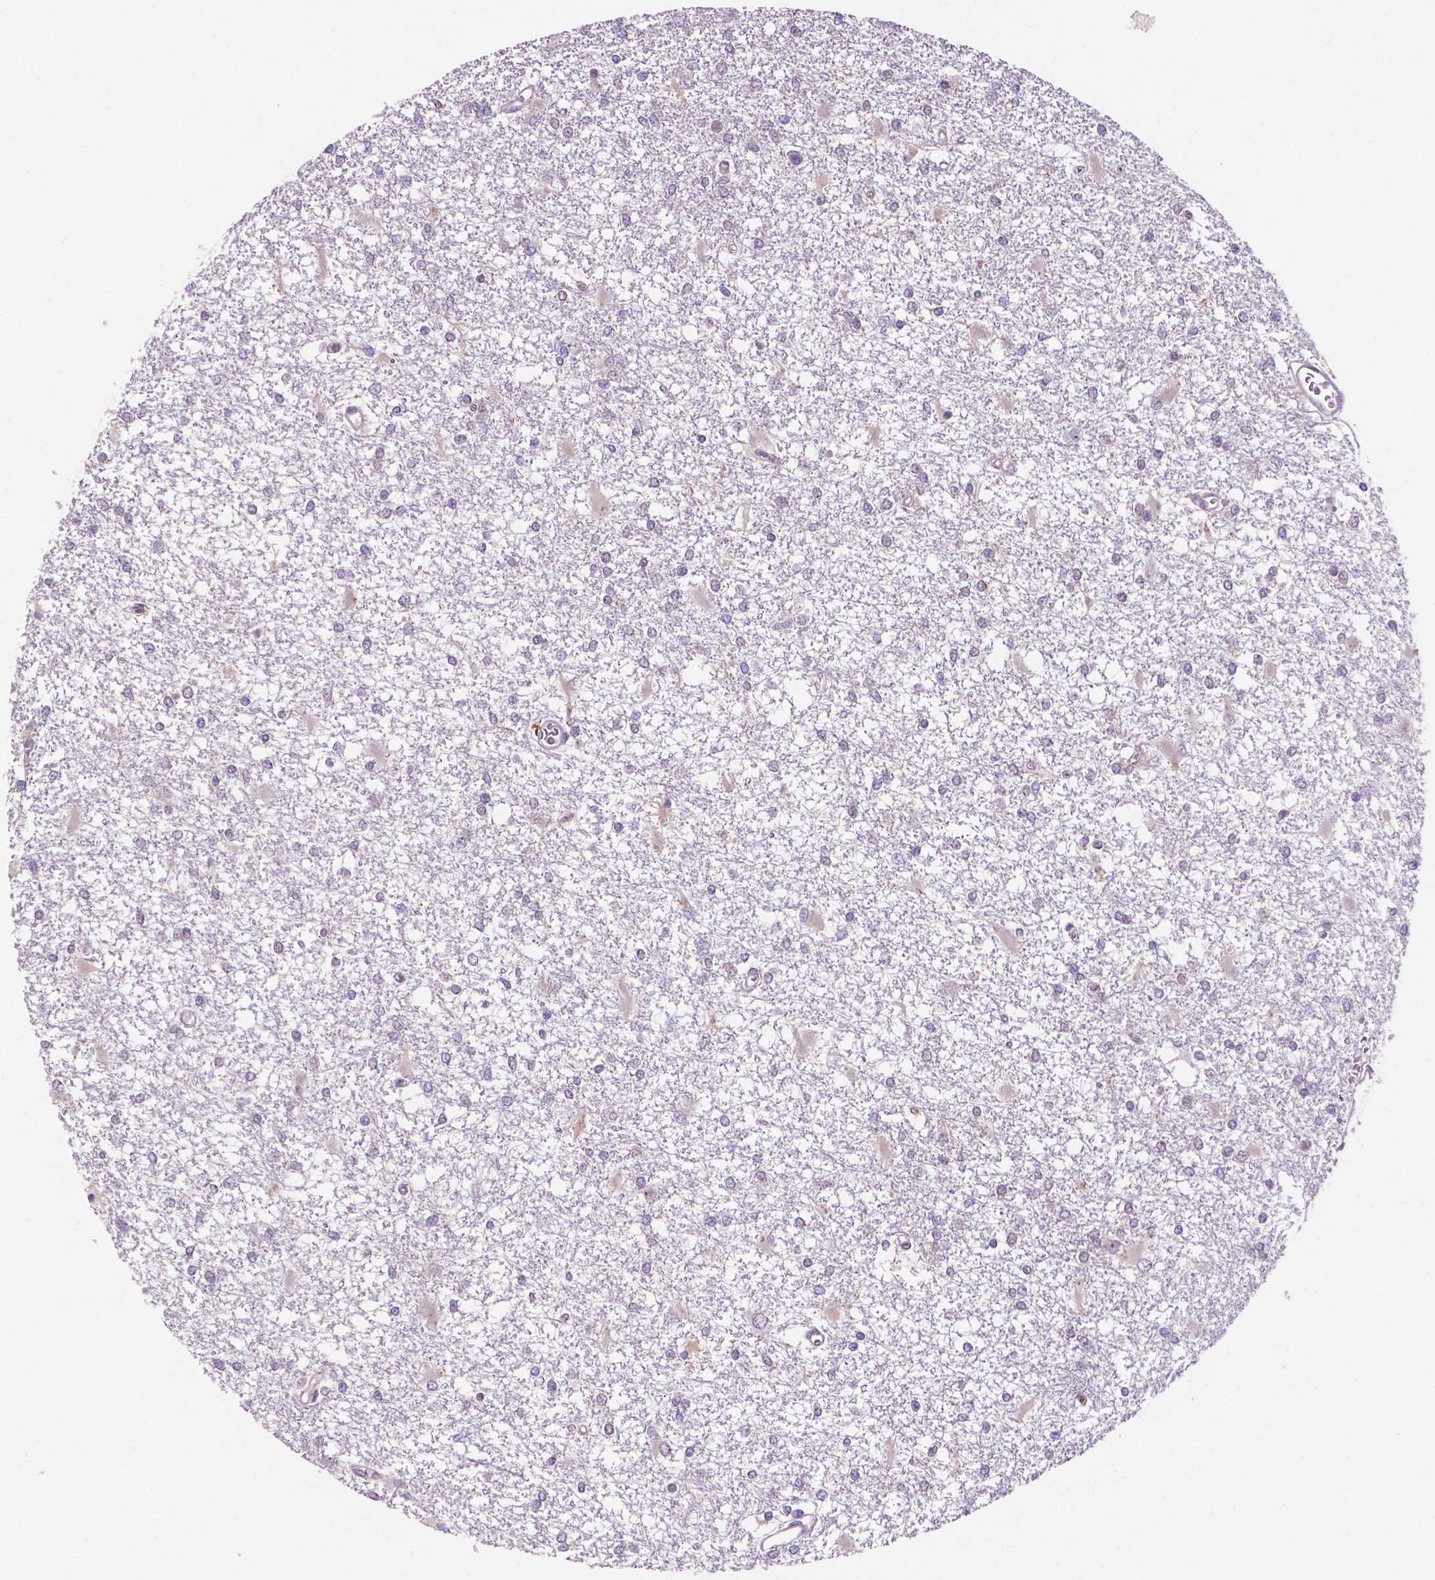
{"staining": {"intensity": "negative", "quantity": "none", "location": "none"}, "tissue": "glioma", "cell_type": "Tumor cells", "image_type": "cancer", "snomed": [{"axis": "morphology", "description": "Glioma, malignant, High grade"}, {"axis": "topography", "description": "Cerebral cortex"}], "caption": "Immunohistochemistry (IHC) photomicrograph of human glioma stained for a protein (brown), which demonstrates no positivity in tumor cells. Nuclei are stained in blue.", "gene": "FAM50B", "patient": {"sex": "male", "age": 79}}